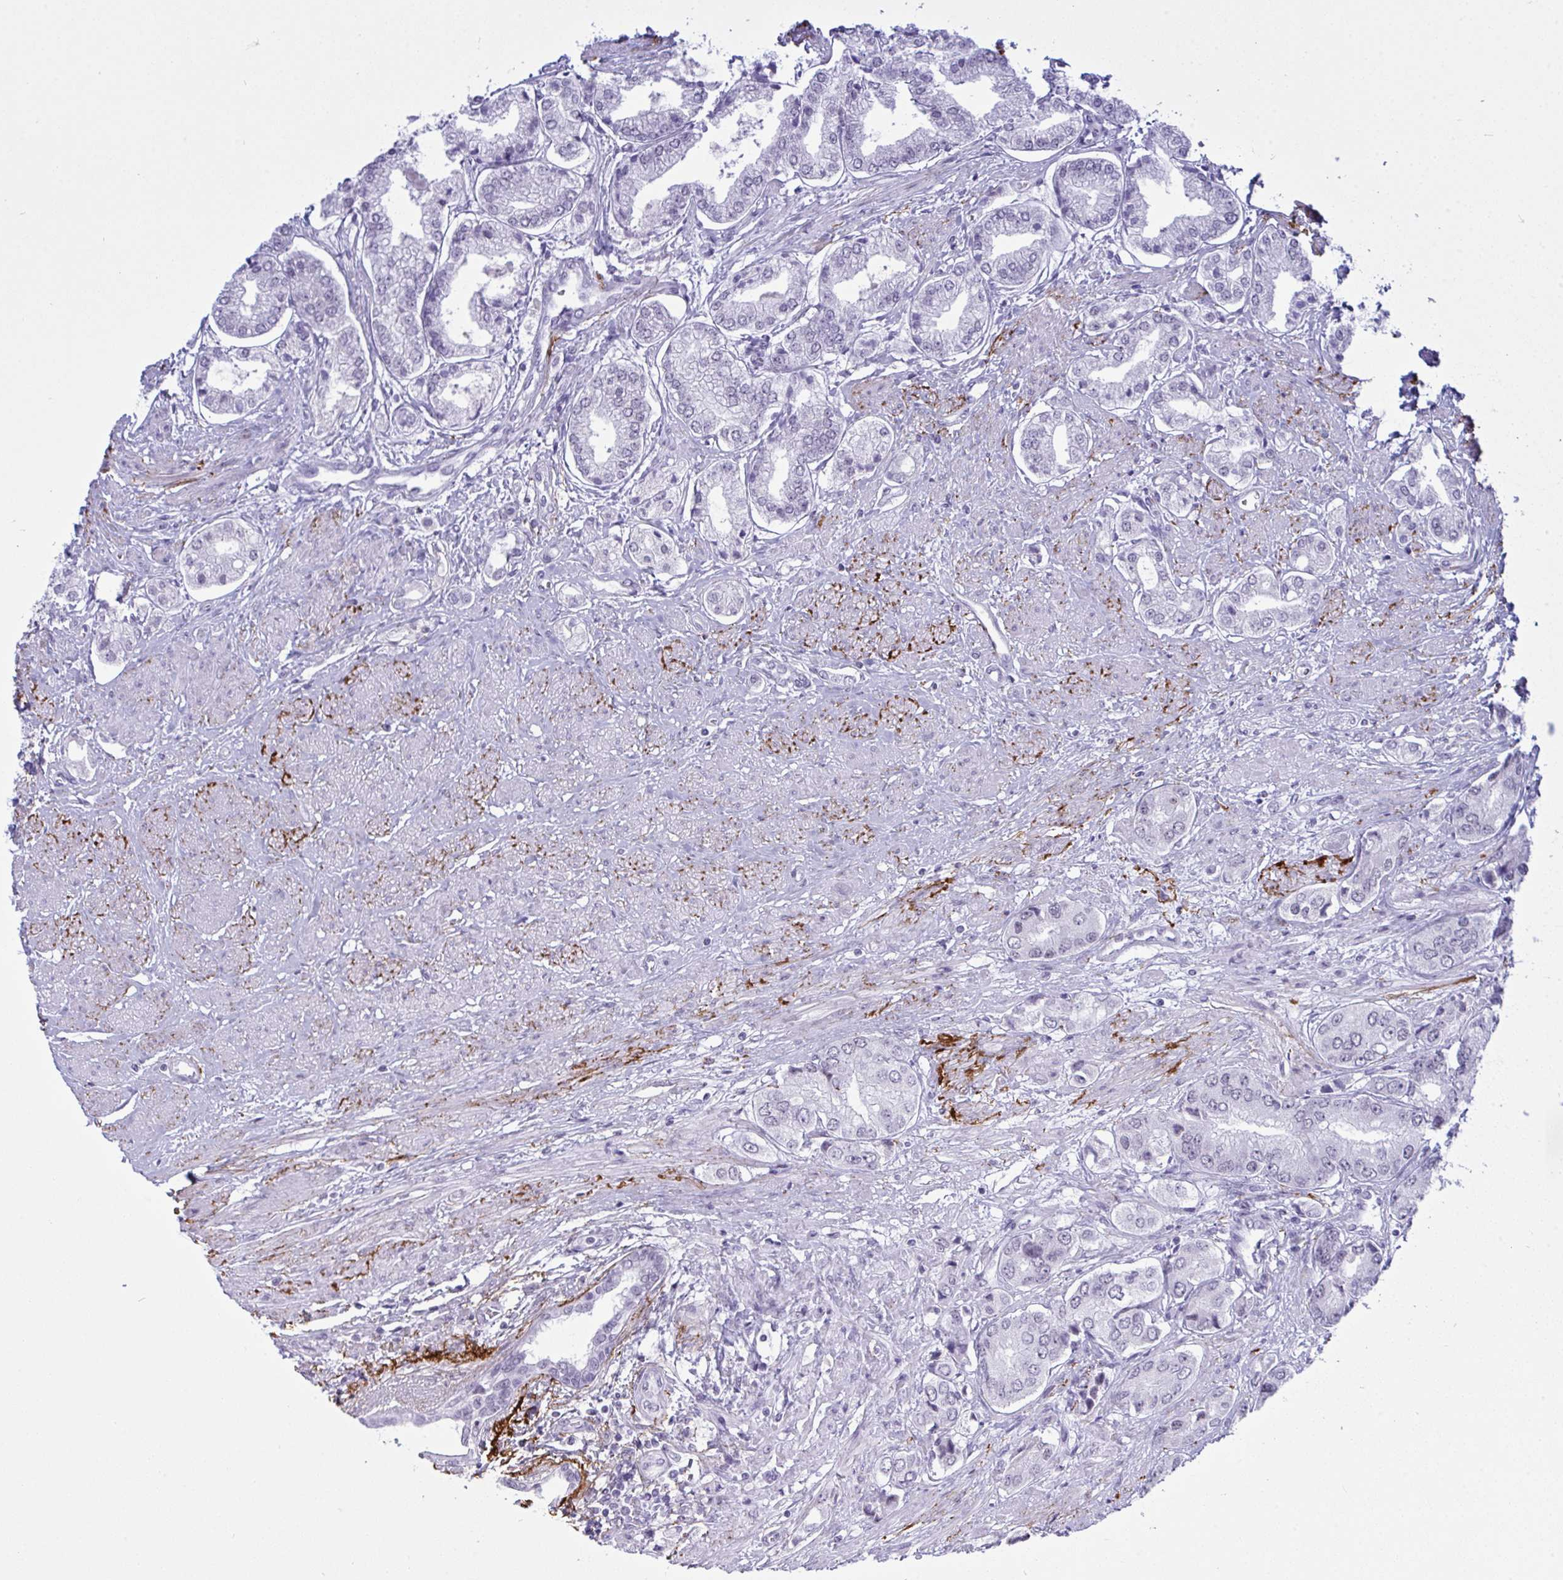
{"staining": {"intensity": "negative", "quantity": "none", "location": "none"}, "tissue": "prostate cancer", "cell_type": "Tumor cells", "image_type": "cancer", "snomed": [{"axis": "morphology", "description": "Adenocarcinoma, Low grade"}, {"axis": "topography", "description": "Prostate"}], "caption": "A histopathology image of prostate cancer stained for a protein exhibits no brown staining in tumor cells.", "gene": "ELN", "patient": {"sex": "male", "age": 69}}